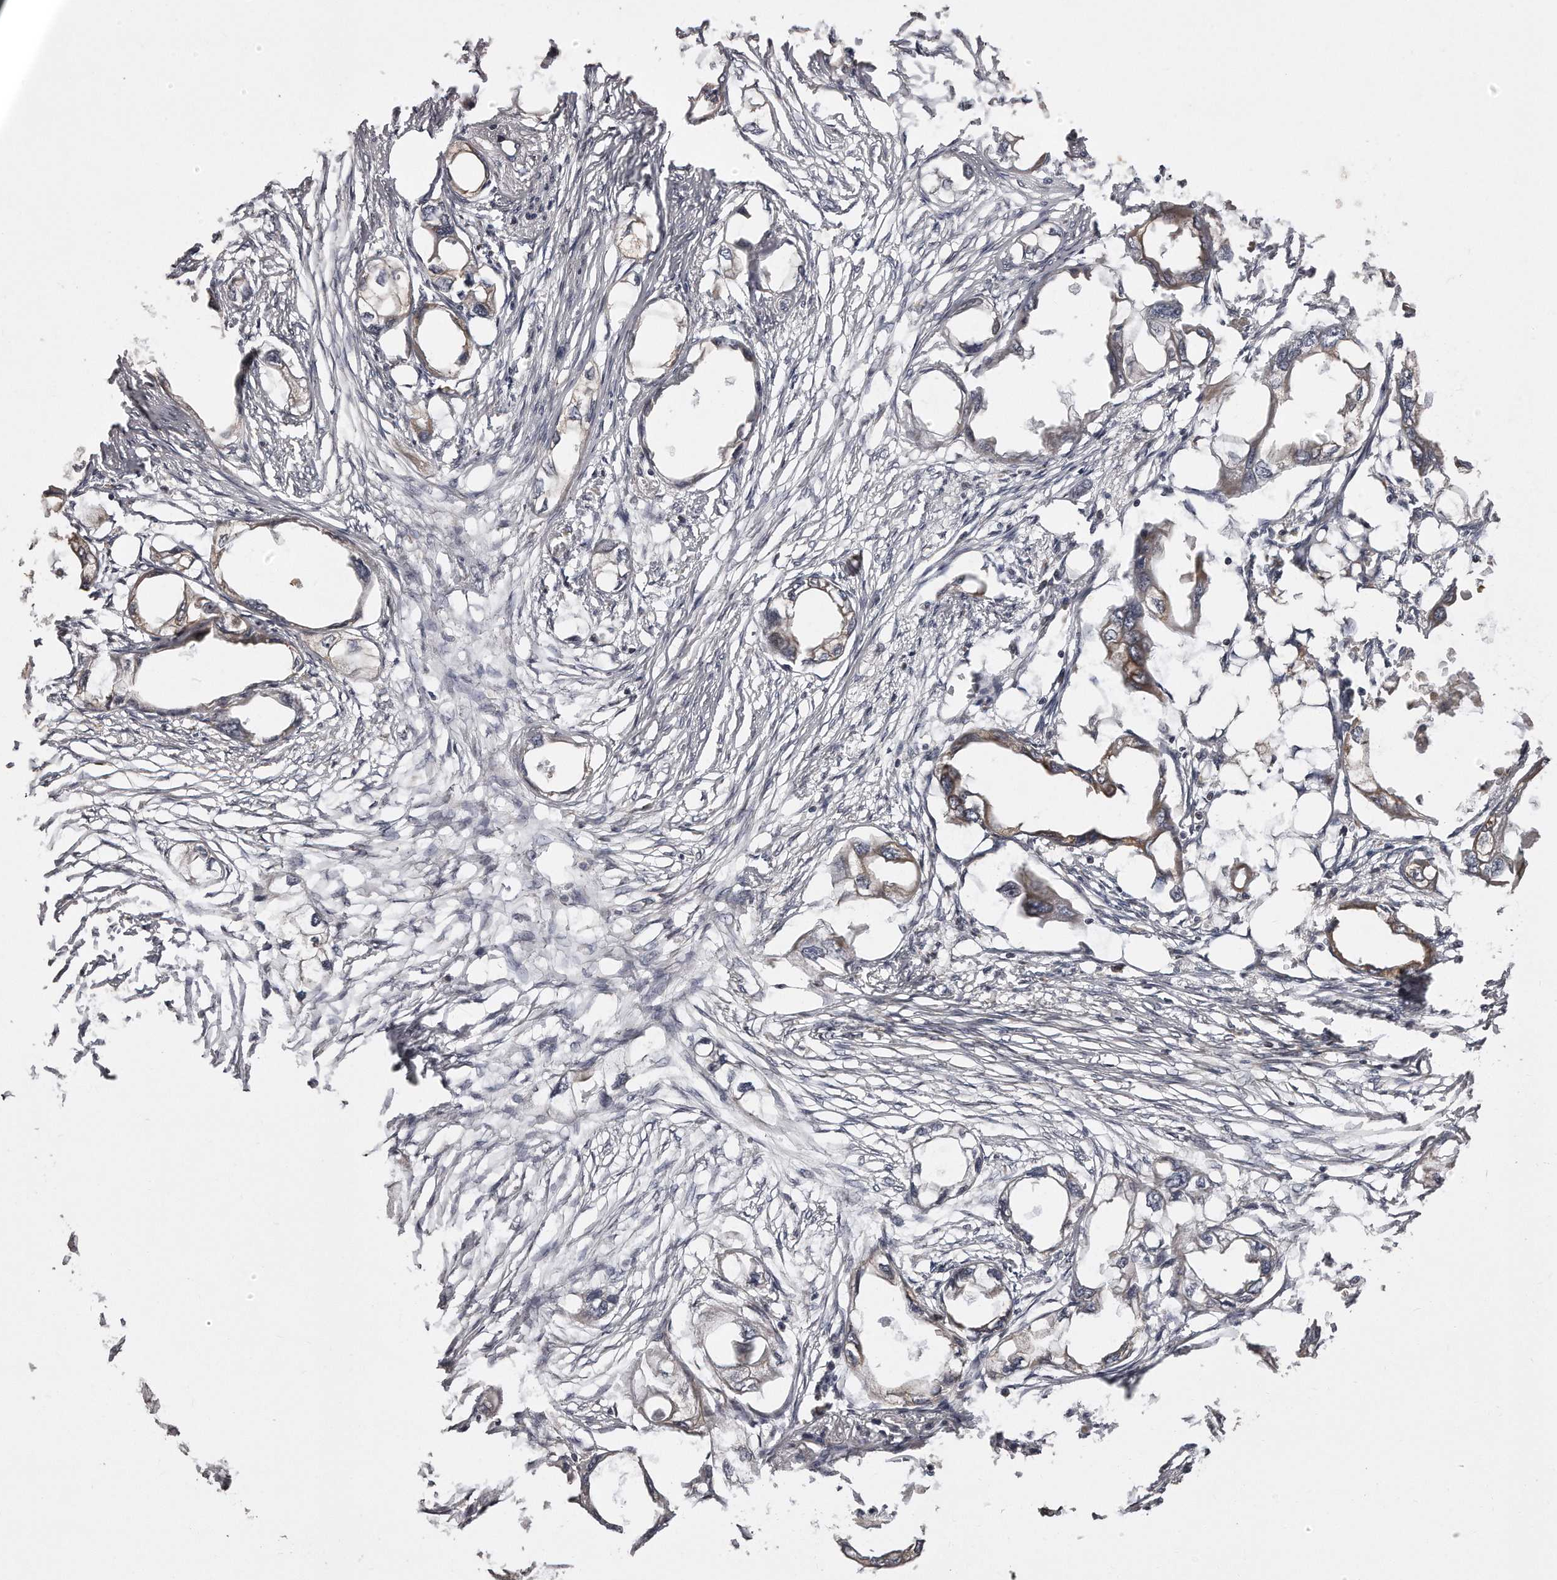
{"staining": {"intensity": "weak", "quantity": "25%-75%", "location": "cytoplasmic/membranous"}, "tissue": "endometrial cancer", "cell_type": "Tumor cells", "image_type": "cancer", "snomed": [{"axis": "morphology", "description": "Adenocarcinoma, NOS"}, {"axis": "morphology", "description": "Adenocarcinoma, metastatic, NOS"}, {"axis": "topography", "description": "Adipose tissue"}, {"axis": "topography", "description": "Endometrium"}], "caption": "High-power microscopy captured an immunohistochemistry (IHC) image of metastatic adenocarcinoma (endometrial), revealing weak cytoplasmic/membranous expression in approximately 25%-75% of tumor cells.", "gene": "TRAPPC14", "patient": {"sex": "female", "age": 67}}